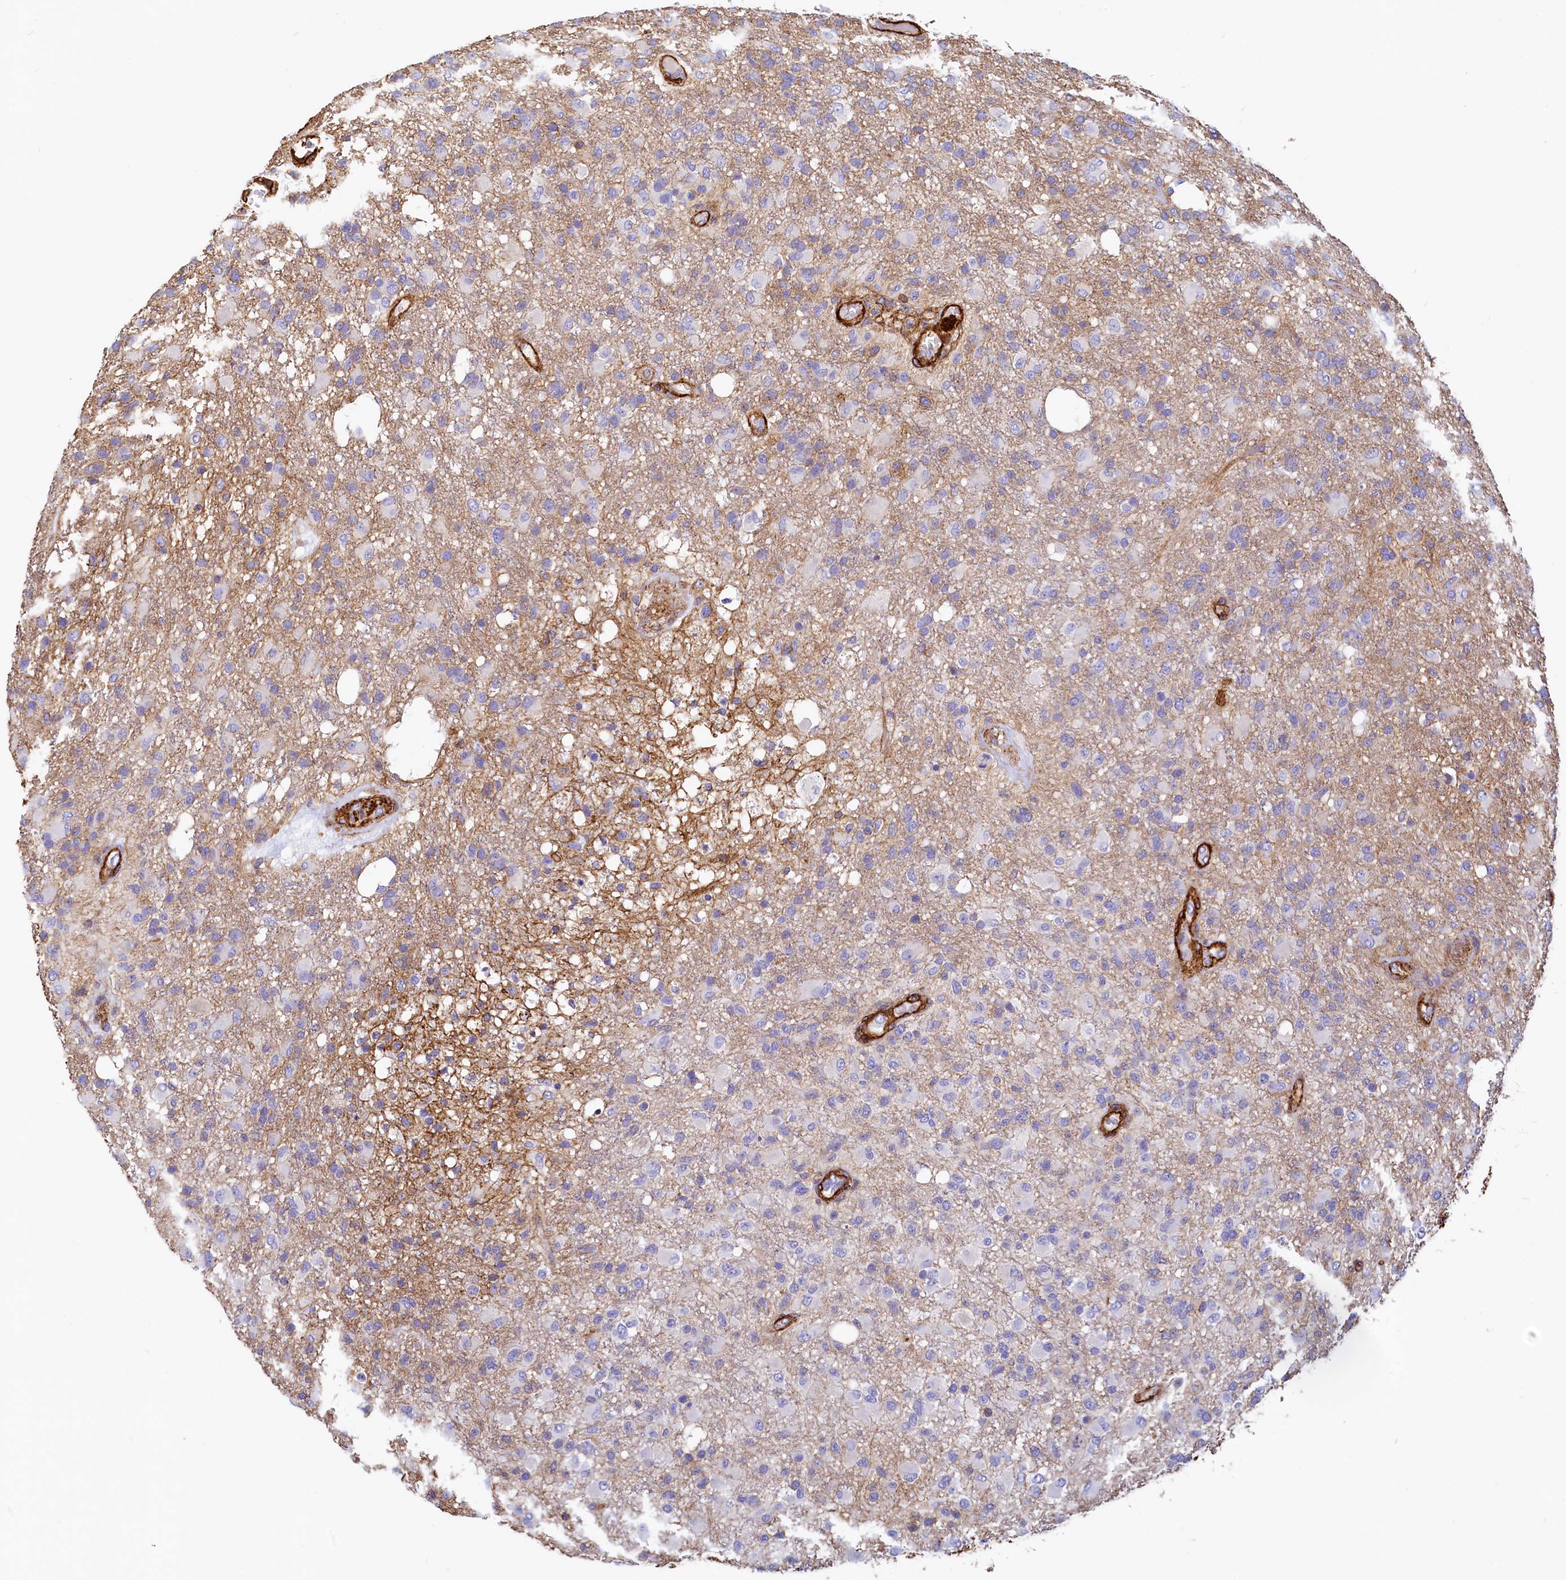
{"staining": {"intensity": "moderate", "quantity": "<25%", "location": "cytoplasmic/membranous"}, "tissue": "glioma", "cell_type": "Tumor cells", "image_type": "cancer", "snomed": [{"axis": "morphology", "description": "Glioma, malignant, High grade"}, {"axis": "topography", "description": "Brain"}], "caption": "The image reveals a brown stain indicating the presence of a protein in the cytoplasmic/membranous of tumor cells in high-grade glioma (malignant).", "gene": "THBS1", "patient": {"sex": "female", "age": 74}}